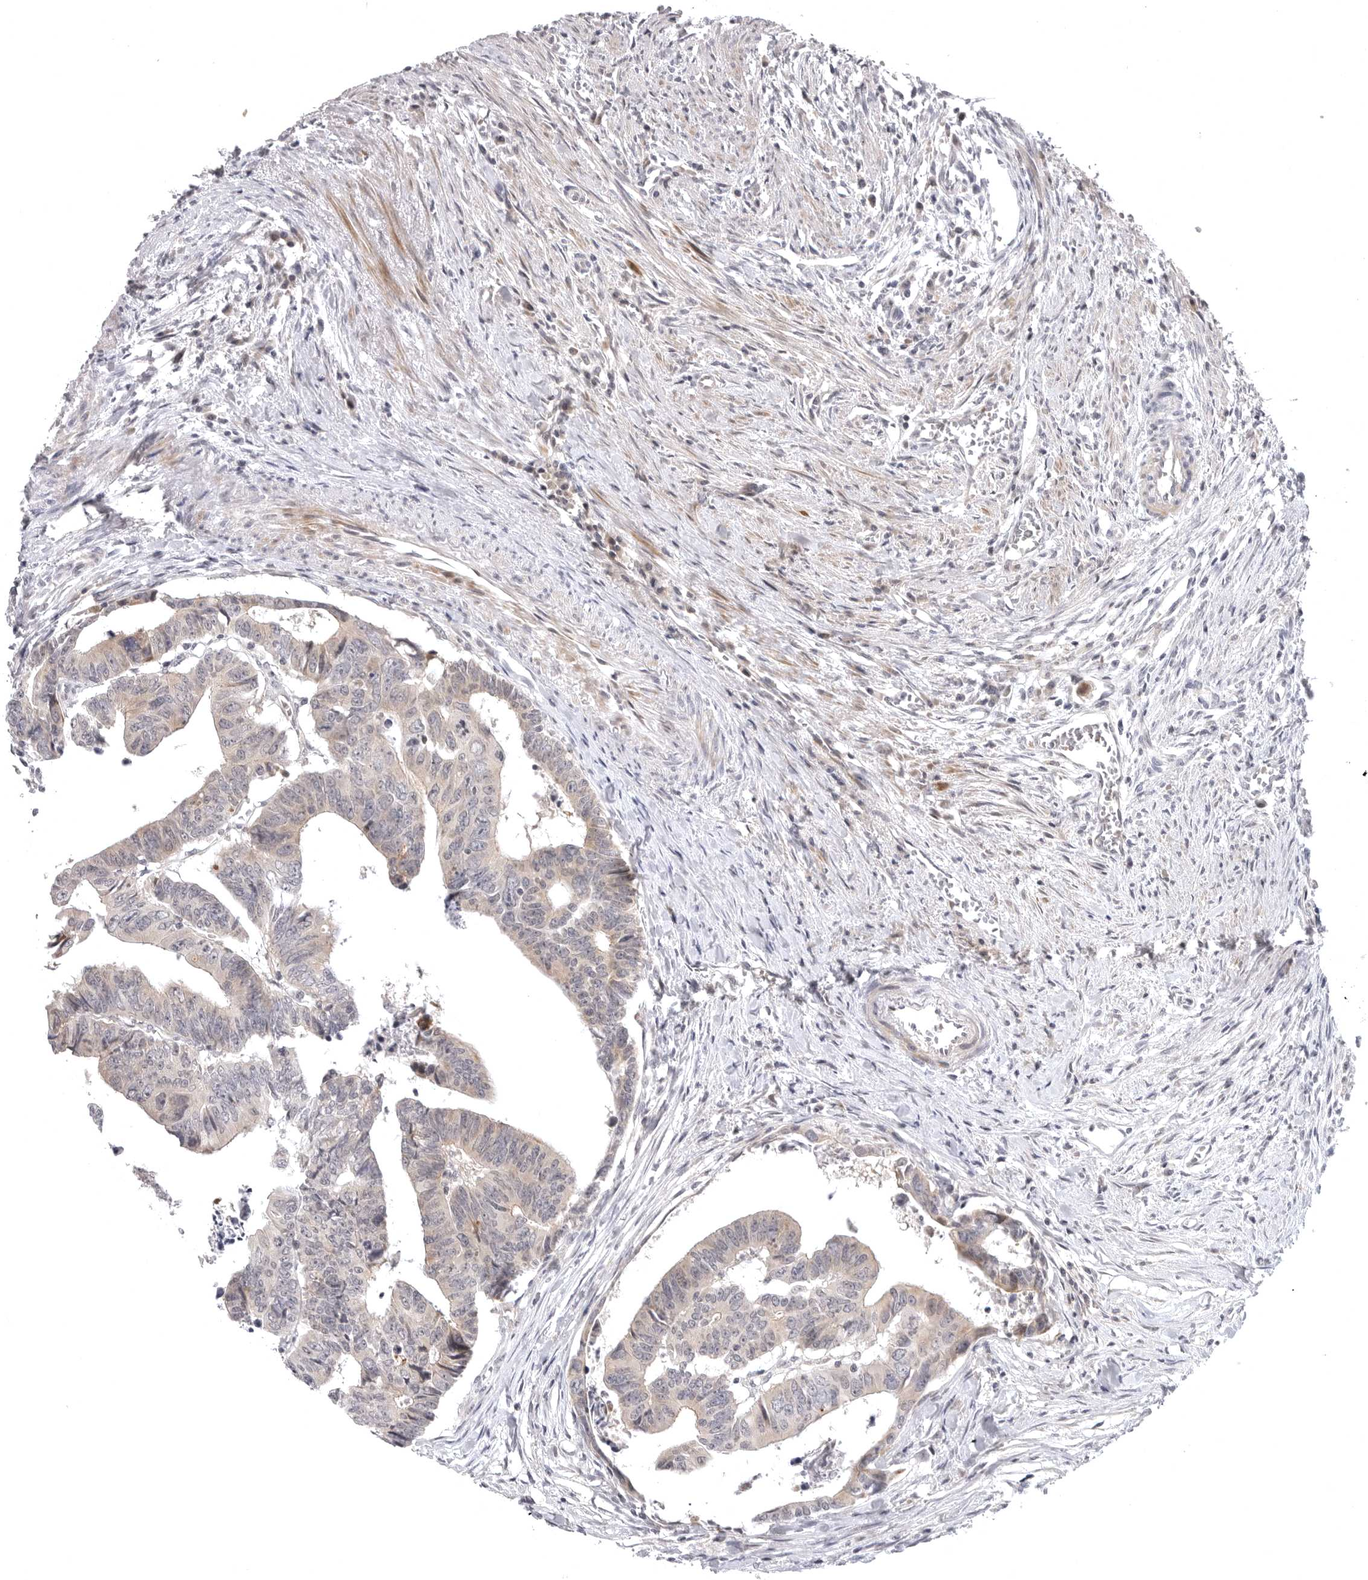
{"staining": {"intensity": "negative", "quantity": "none", "location": "none"}, "tissue": "colorectal cancer", "cell_type": "Tumor cells", "image_type": "cancer", "snomed": [{"axis": "morphology", "description": "Adenocarcinoma, NOS"}, {"axis": "topography", "description": "Rectum"}], "caption": "This is an IHC image of colorectal cancer (adenocarcinoma). There is no staining in tumor cells.", "gene": "CD300LD", "patient": {"sex": "female", "age": 65}}